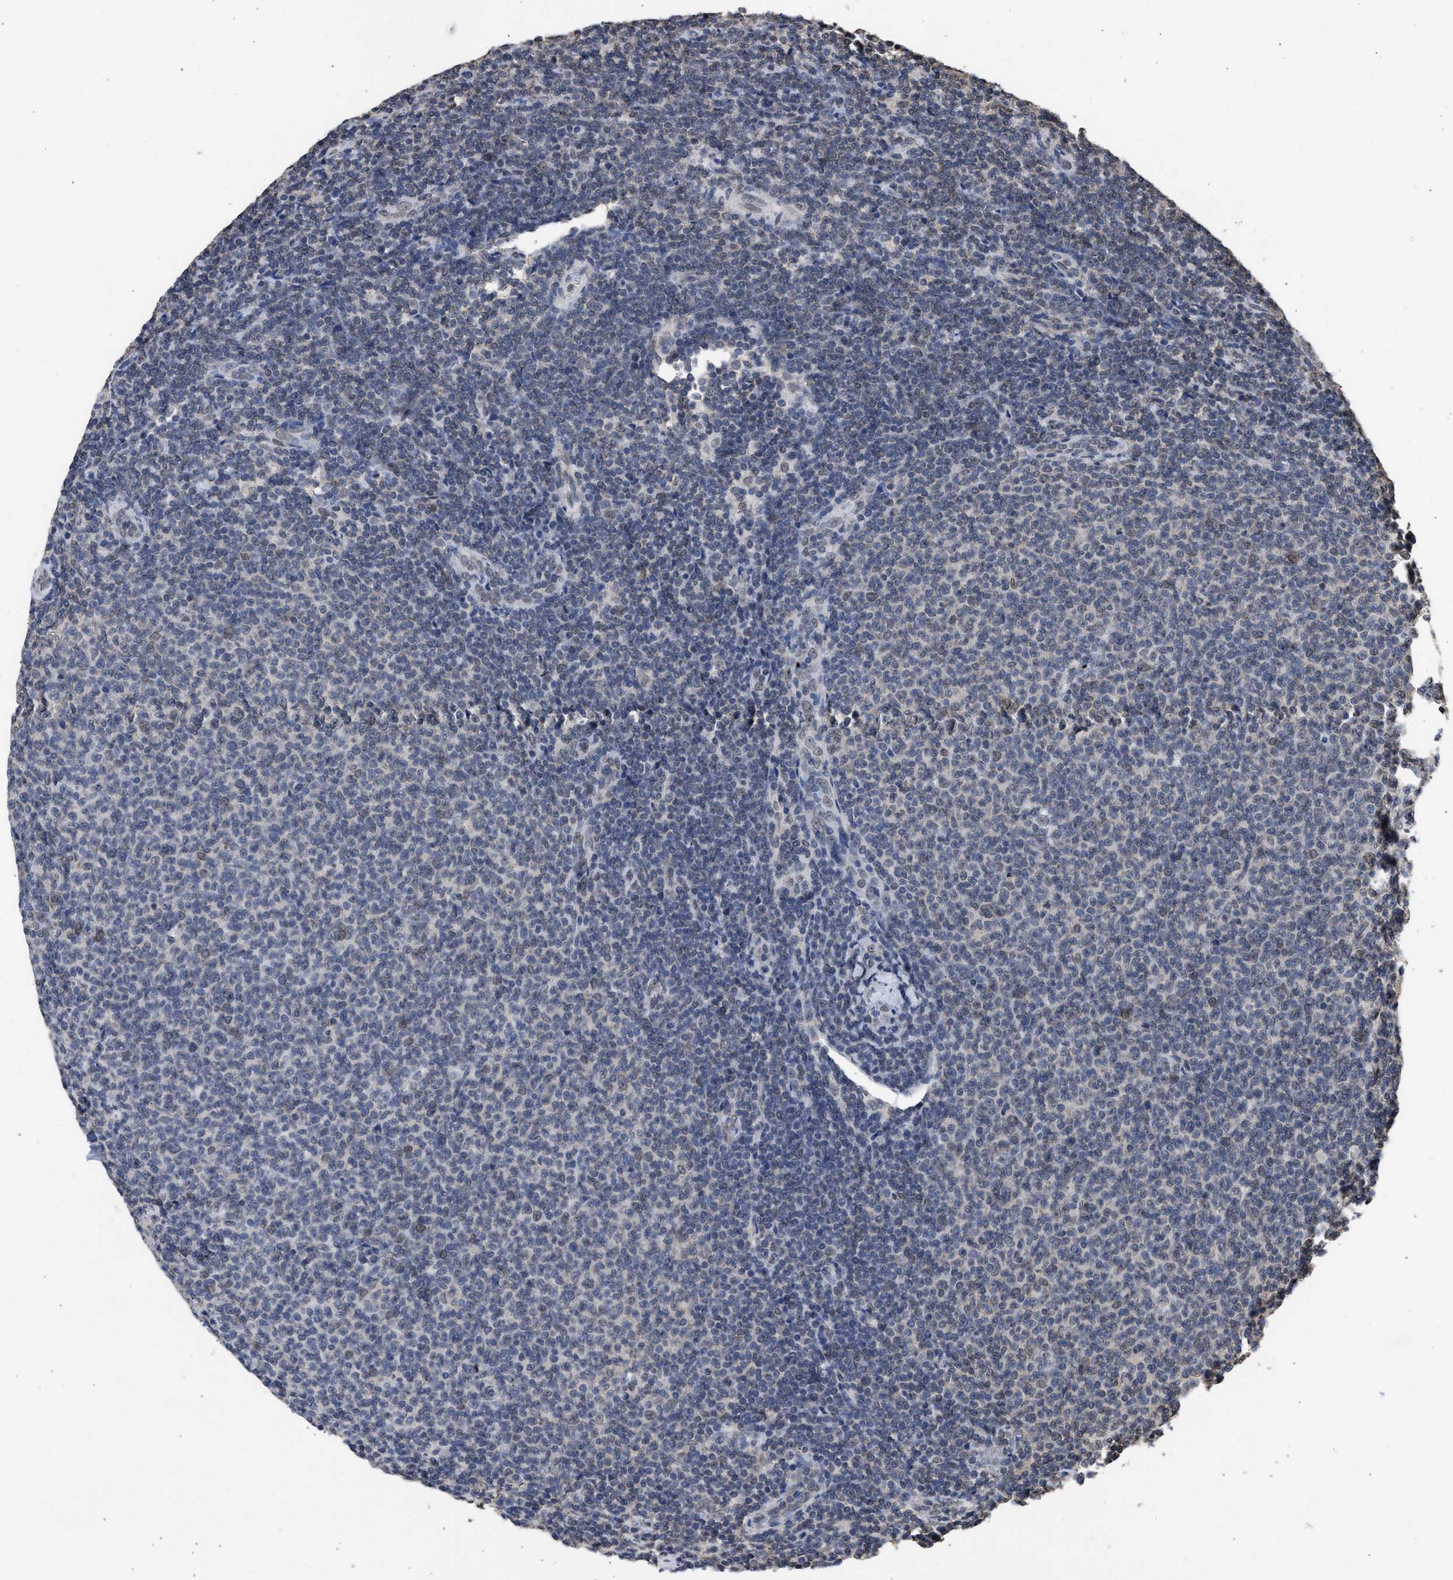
{"staining": {"intensity": "negative", "quantity": "none", "location": "none"}, "tissue": "lymphoma", "cell_type": "Tumor cells", "image_type": "cancer", "snomed": [{"axis": "morphology", "description": "Malignant lymphoma, non-Hodgkin's type, Low grade"}, {"axis": "topography", "description": "Lymph node"}], "caption": "High power microscopy photomicrograph of an immunohistochemistry photomicrograph of lymphoma, revealing no significant expression in tumor cells.", "gene": "NUP35", "patient": {"sex": "male", "age": 66}}